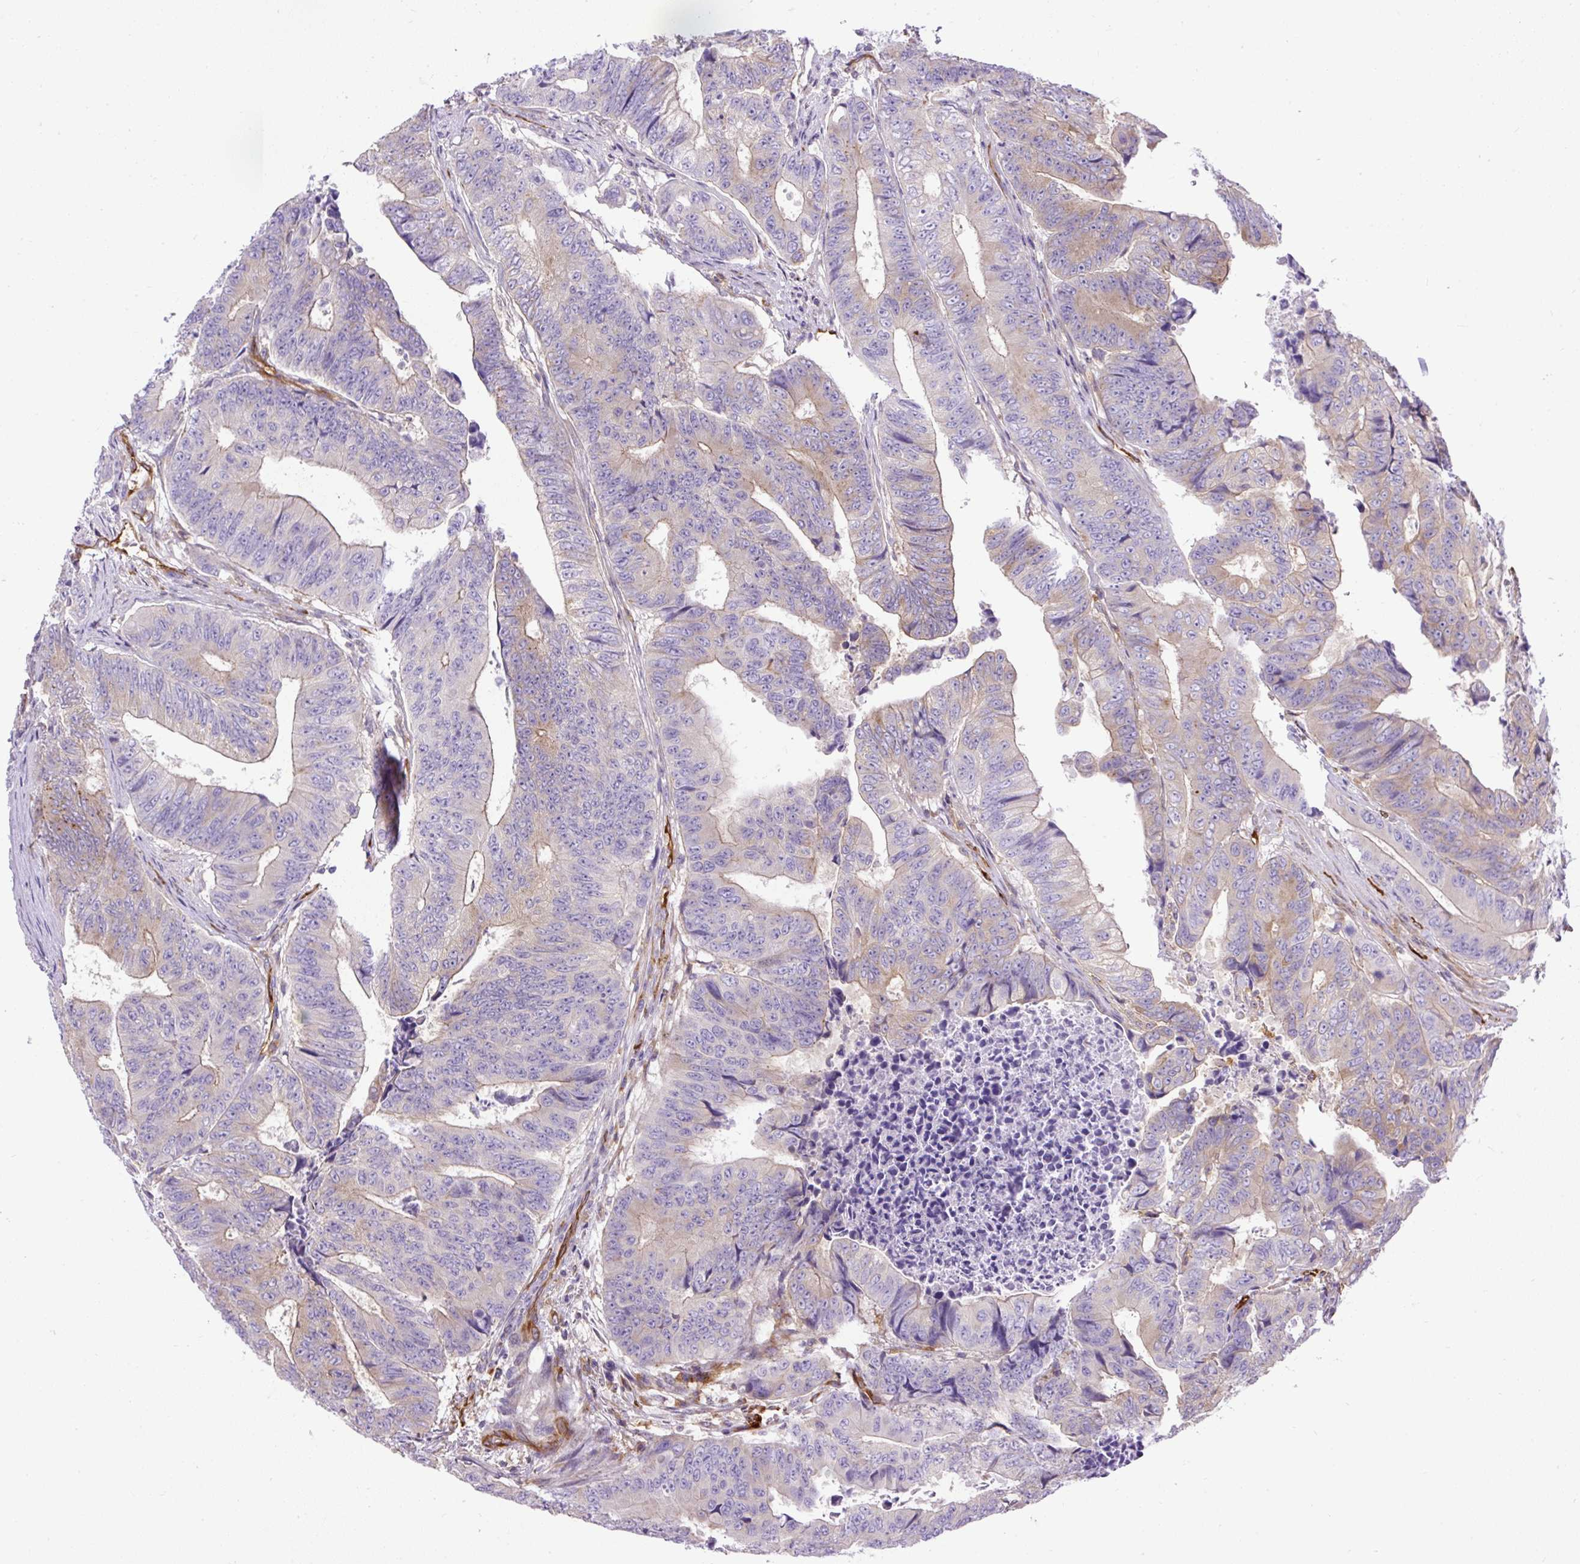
{"staining": {"intensity": "moderate", "quantity": "<25%", "location": "cytoplasmic/membranous"}, "tissue": "colorectal cancer", "cell_type": "Tumor cells", "image_type": "cancer", "snomed": [{"axis": "morphology", "description": "Adenocarcinoma, NOS"}, {"axis": "topography", "description": "Colon"}], "caption": "Colorectal cancer (adenocarcinoma) stained with IHC displays moderate cytoplasmic/membranous positivity in approximately <25% of tumor cells.", "gene": "MAP1S", "patient": {"sex": "female", "age": 48}}